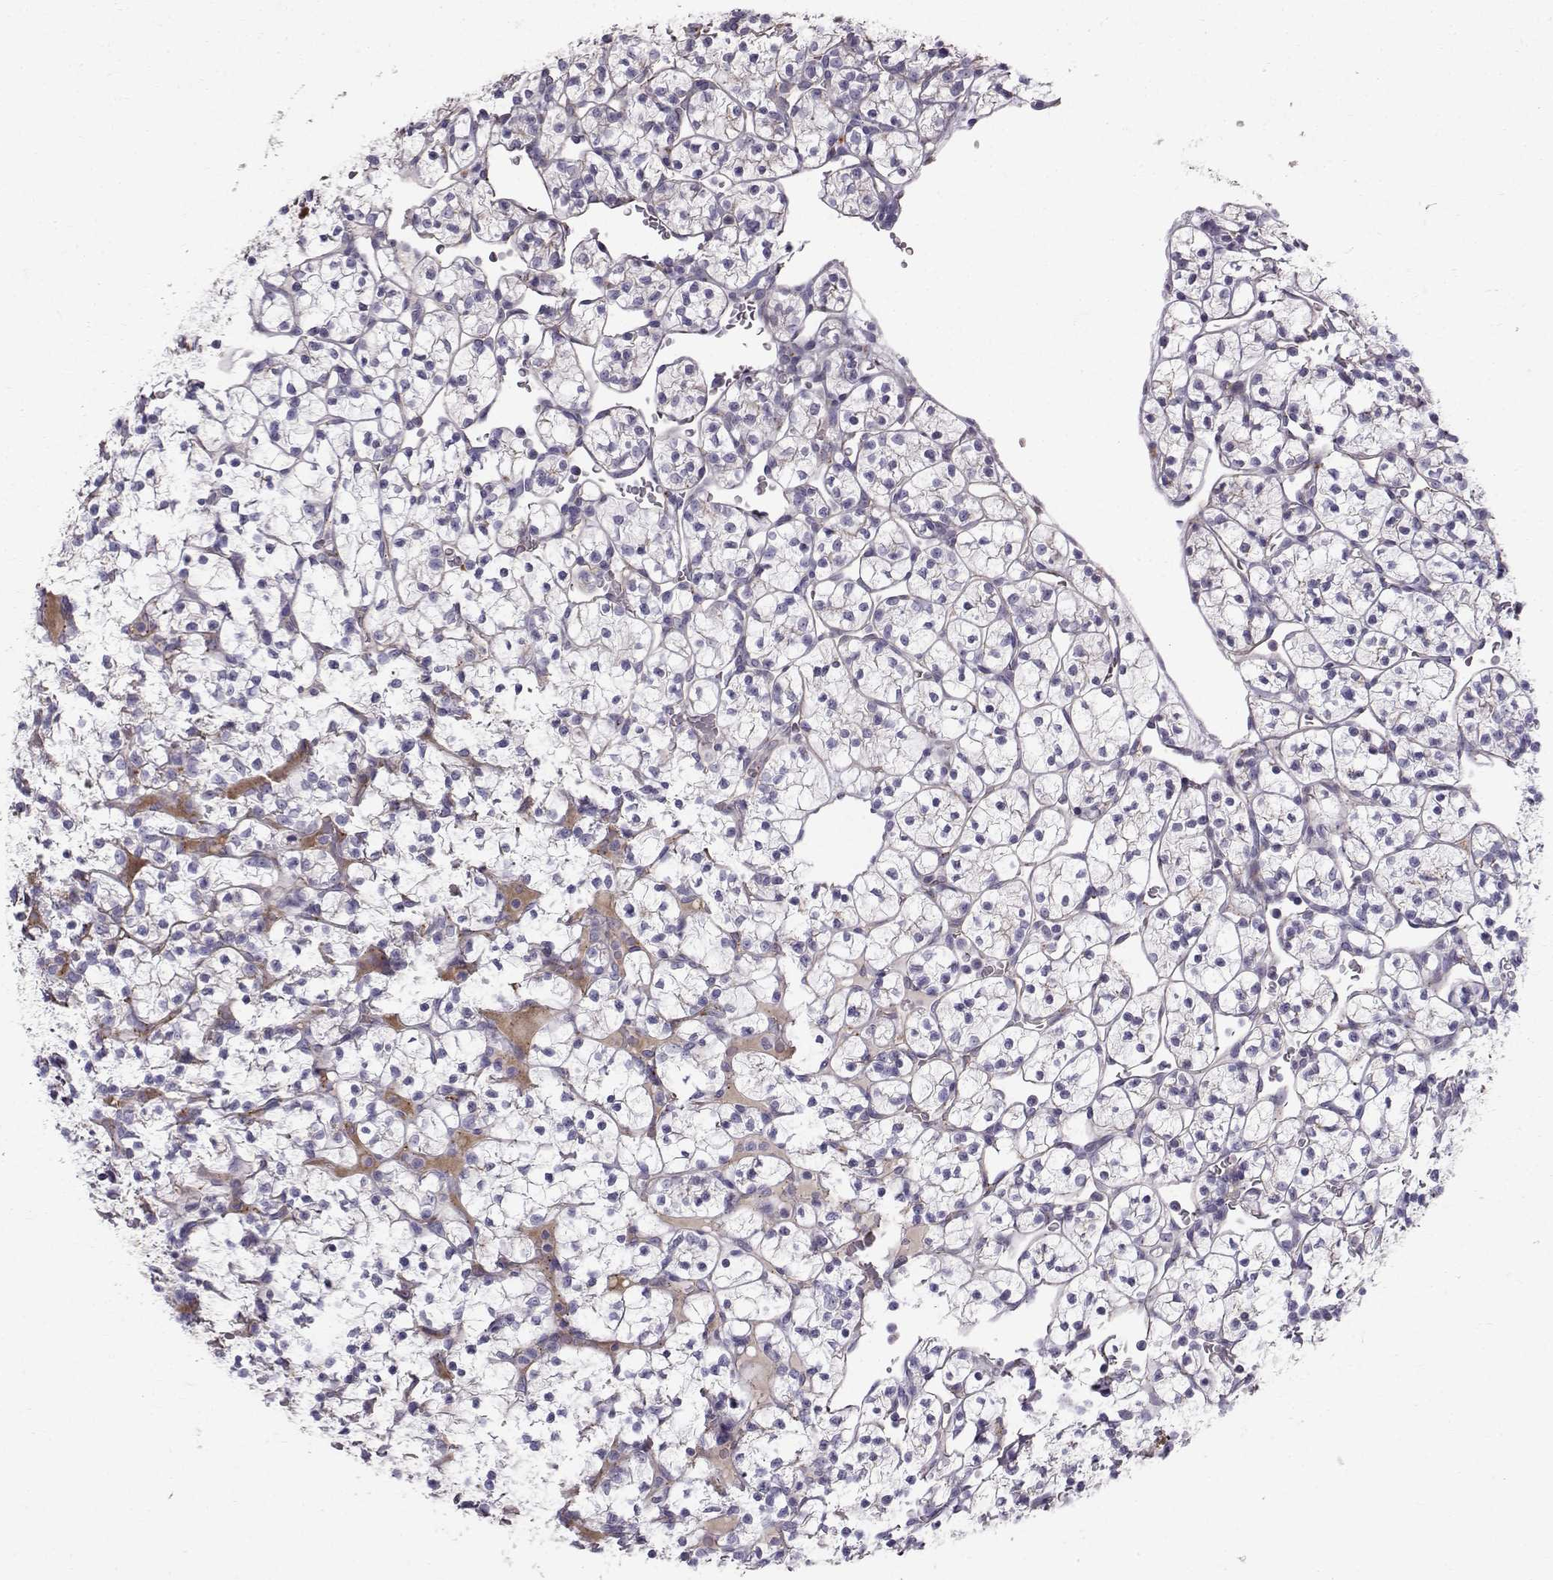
{"staining": {"intensity": "negative", "quantity": "none", "location": "none"}, "tissue": "renal cancer", "cell_type": "Tumor cells", "image_type": "cancer", "snomed": [{"axis": "morphology", "description": "Adenocarcinoma, NOS"}, {"axis": "topography", "description": "Kidney"}], "caption": "Immunohistochemical staining of human renal cancer displays no significant staining in tumor cells.", "gene": "CALCR", "patient": {"sex": "female", "age": 89}}